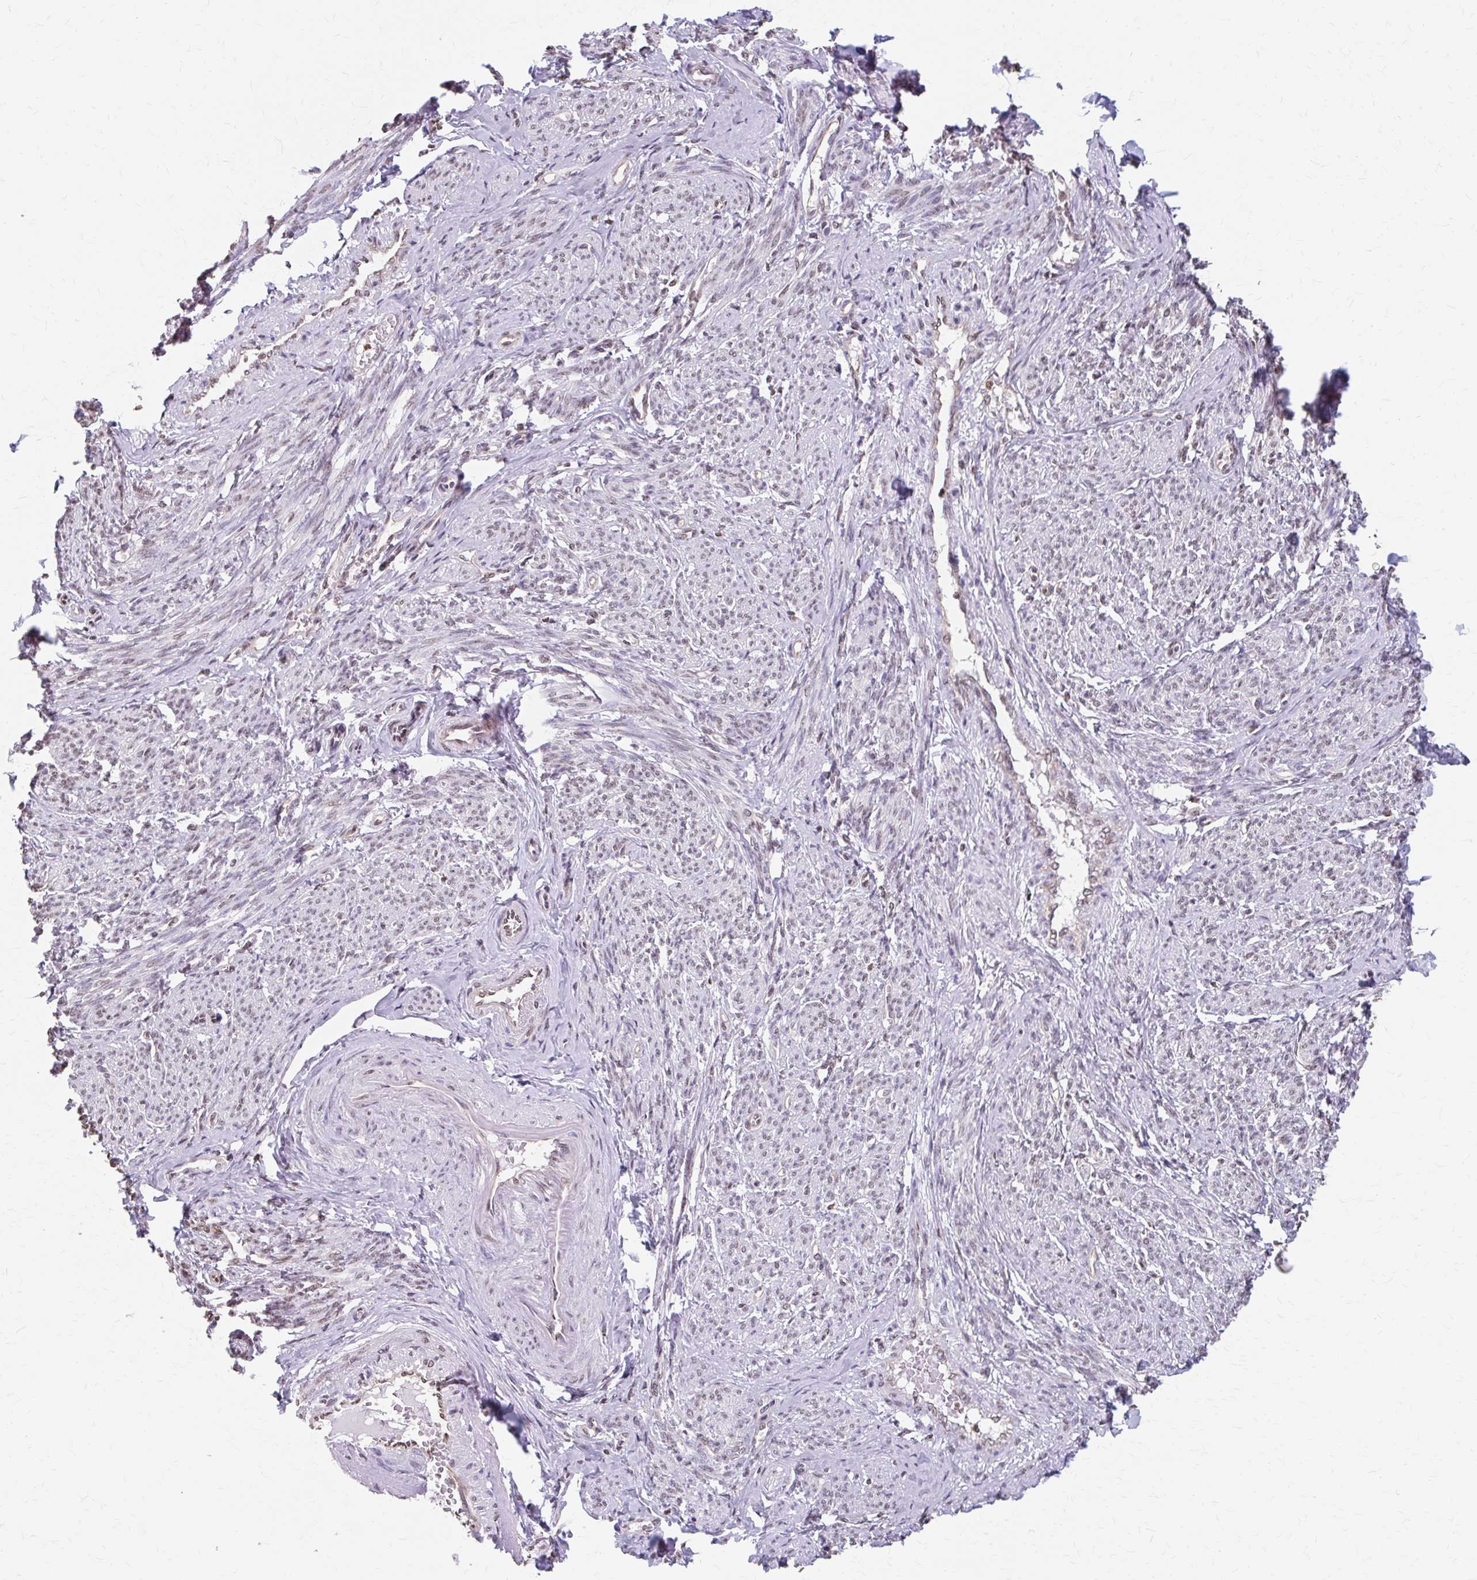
{"staining": {"intensity": "moderate", "quantity": ">75%", "location": "nuclear"}, "tissue": "smooth muscle", "cell_type": "Smooth muscle cells", "image_type": "normal", "snomed": [{"axis": "morphology", "description": "Normal tissue, NOS"}, {"axis": "topography", "description": "Smooth muscle"}], "caption": "This is an image of immunohistochemistry (IHC) staining of normal smooth muscle, which shows moderate expression in the nuclear of smooth muscle cells.", "gene": "ORC3", "patient": {"sex": "female", "age": 65}}